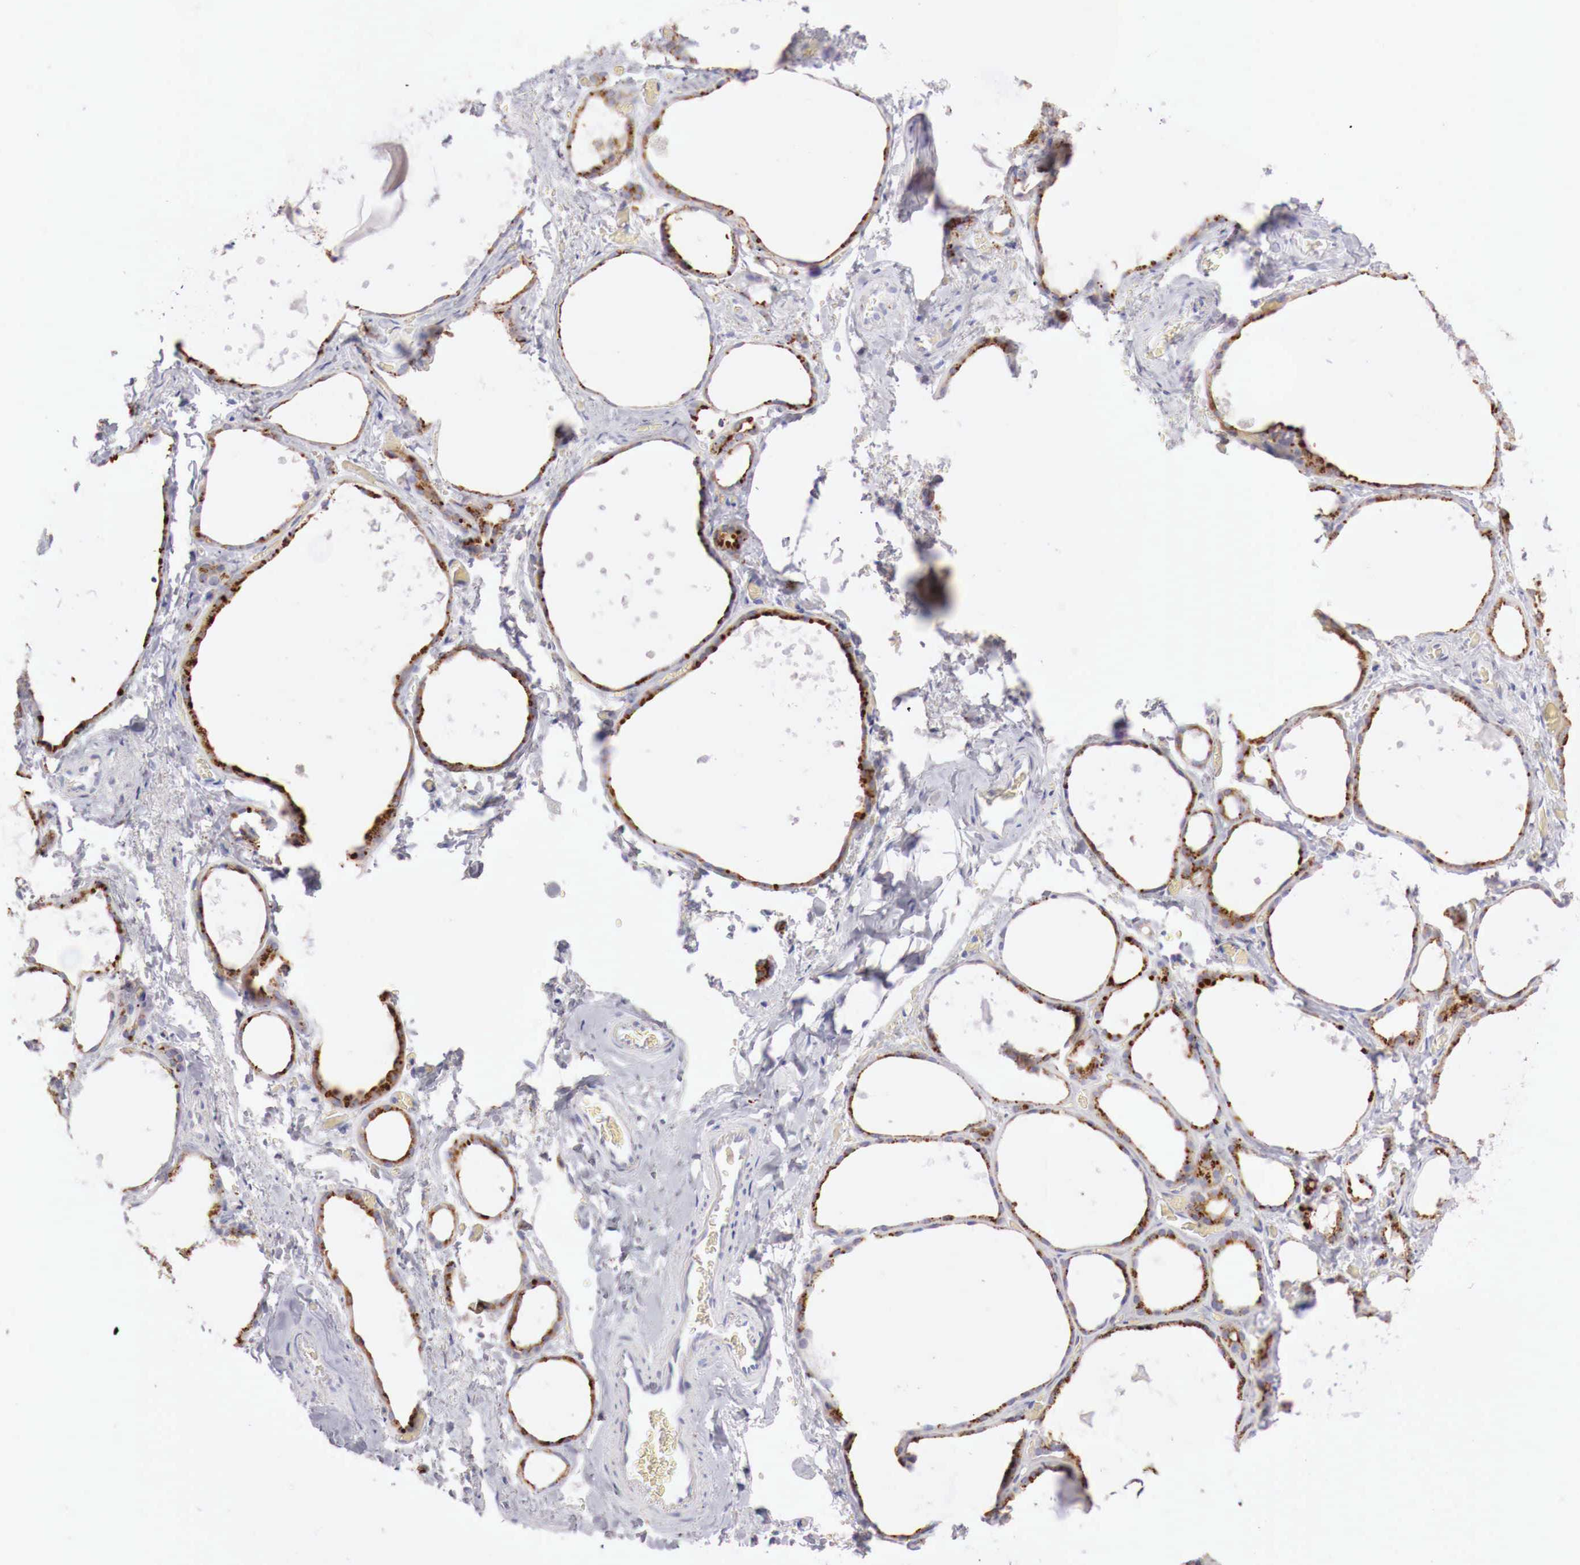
{"staining": {"intensity": "moderate", "quantity": ">75%", "location": "cytoplasmic/membranous"}, "tissue": "thyroid gland", "cell_type": "Glandular cells", "image_type": "normal", "snomed": [{"axis": "morphology", "description": "Normal tissue, NOS"}, {"axis": "topography", "description": "Thyroid gland"}], "caption": "The histopathology image reveals staining of benign thyroid gland, revealing moderate cytoplasmic/membranous protein staining (brown color) within glandular cells.", "gene": "GLA", "patient": {"sex": "male", "age": 76}}